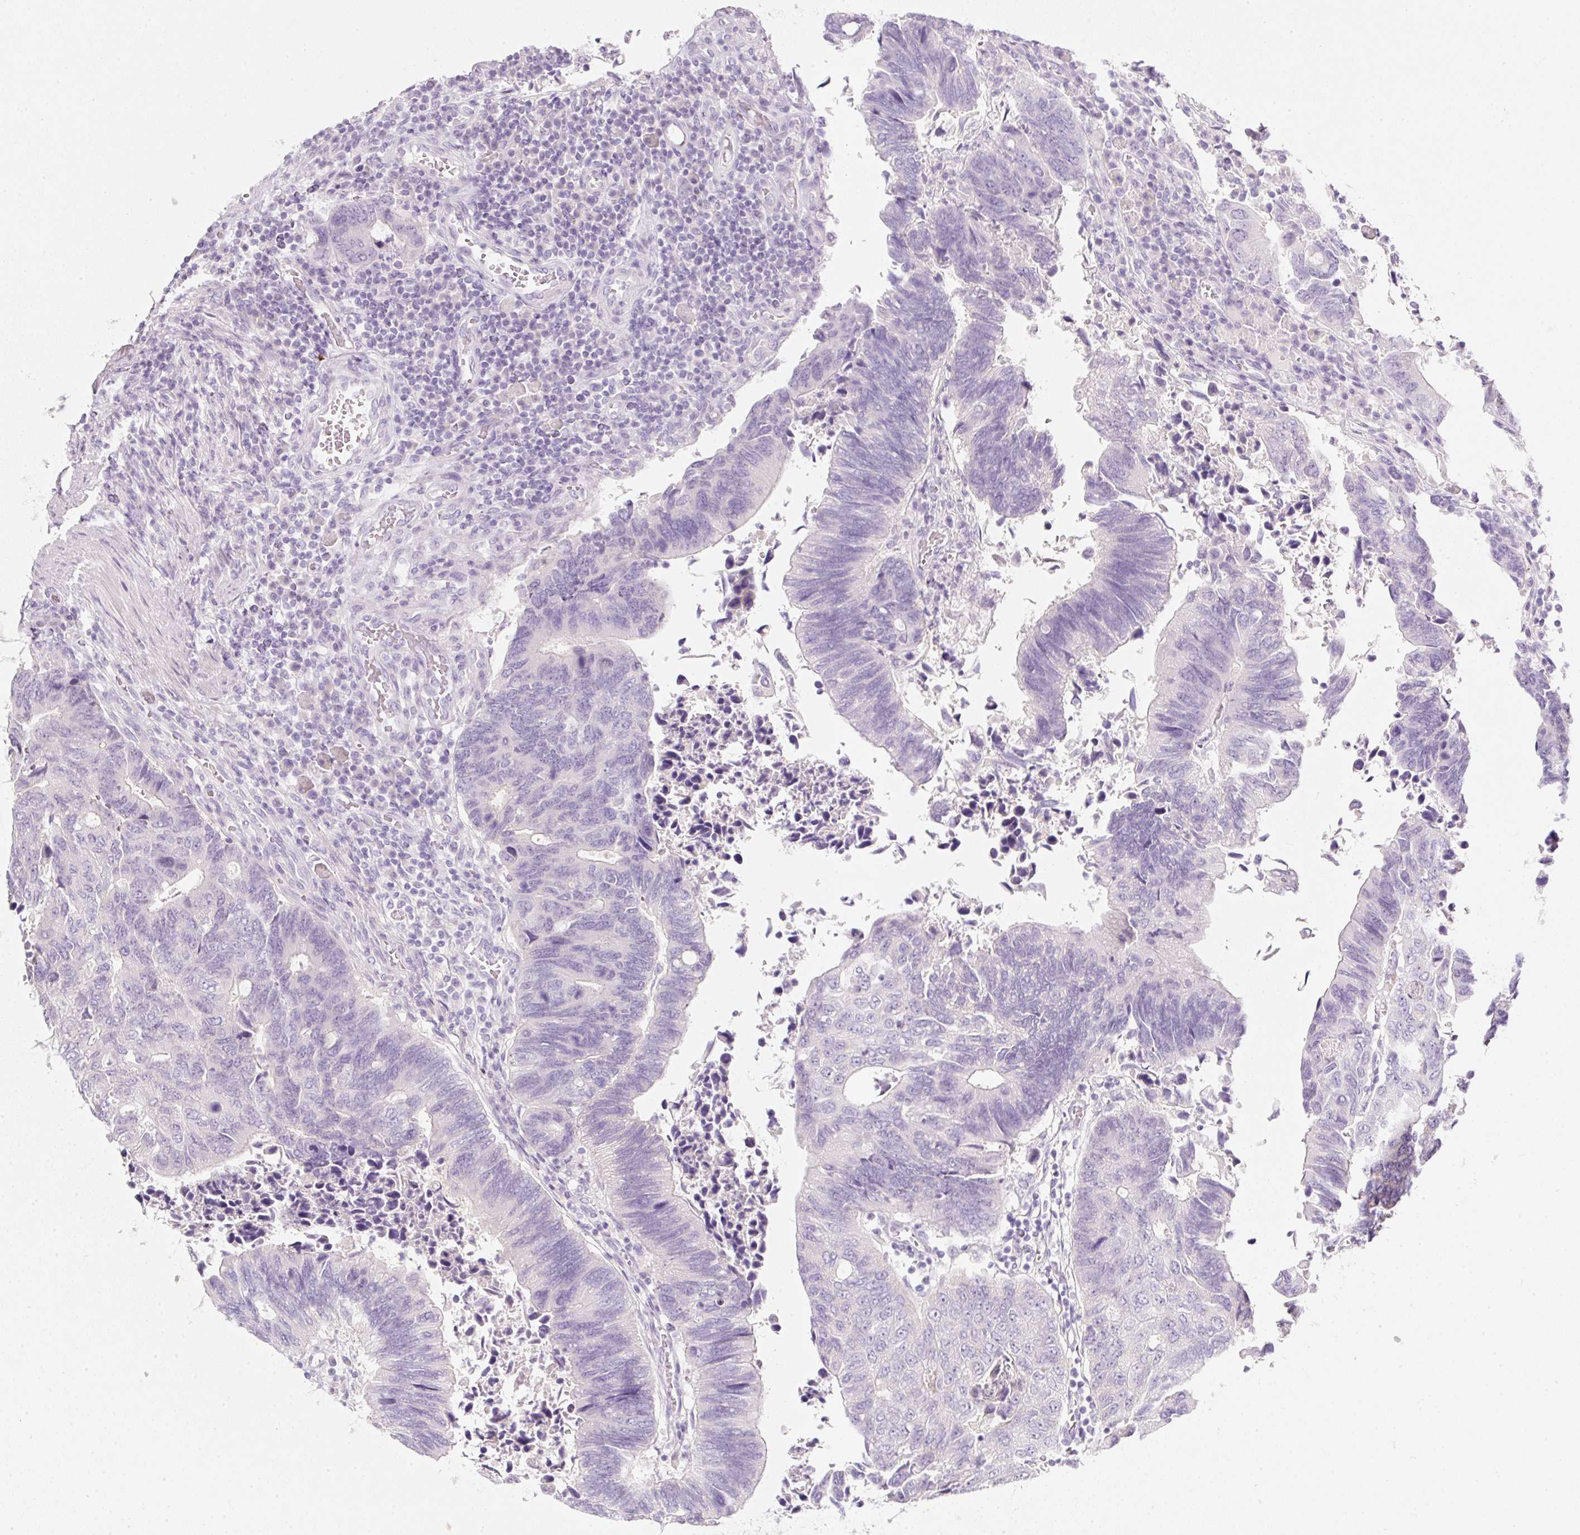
{"staining": {"intensity": "negative", "quantity": "none", "location": "none"}, "tissue": "colorectal cancer", "cell_type": "Tumor cells", "image_type": "cancer", "snomed": [{"axis": "morphology", "description": "Adenocarcinoma, NOS"}, {"axis": "topography", "description": "Colon"}], "caption": "Adenocarcinoma (colorectal) was stained to show a protein in brown. There is no significant positivity in tumor cells. The staining was performed using DAB (3,3'-diaminobenzidine) to visualize the protein expression in brown, while the nuclei were stained in blue with hematoxylin (Magnification: 20x).", "gene": "SLC2A2", "patient": {"sex": "male", "age": 87}}